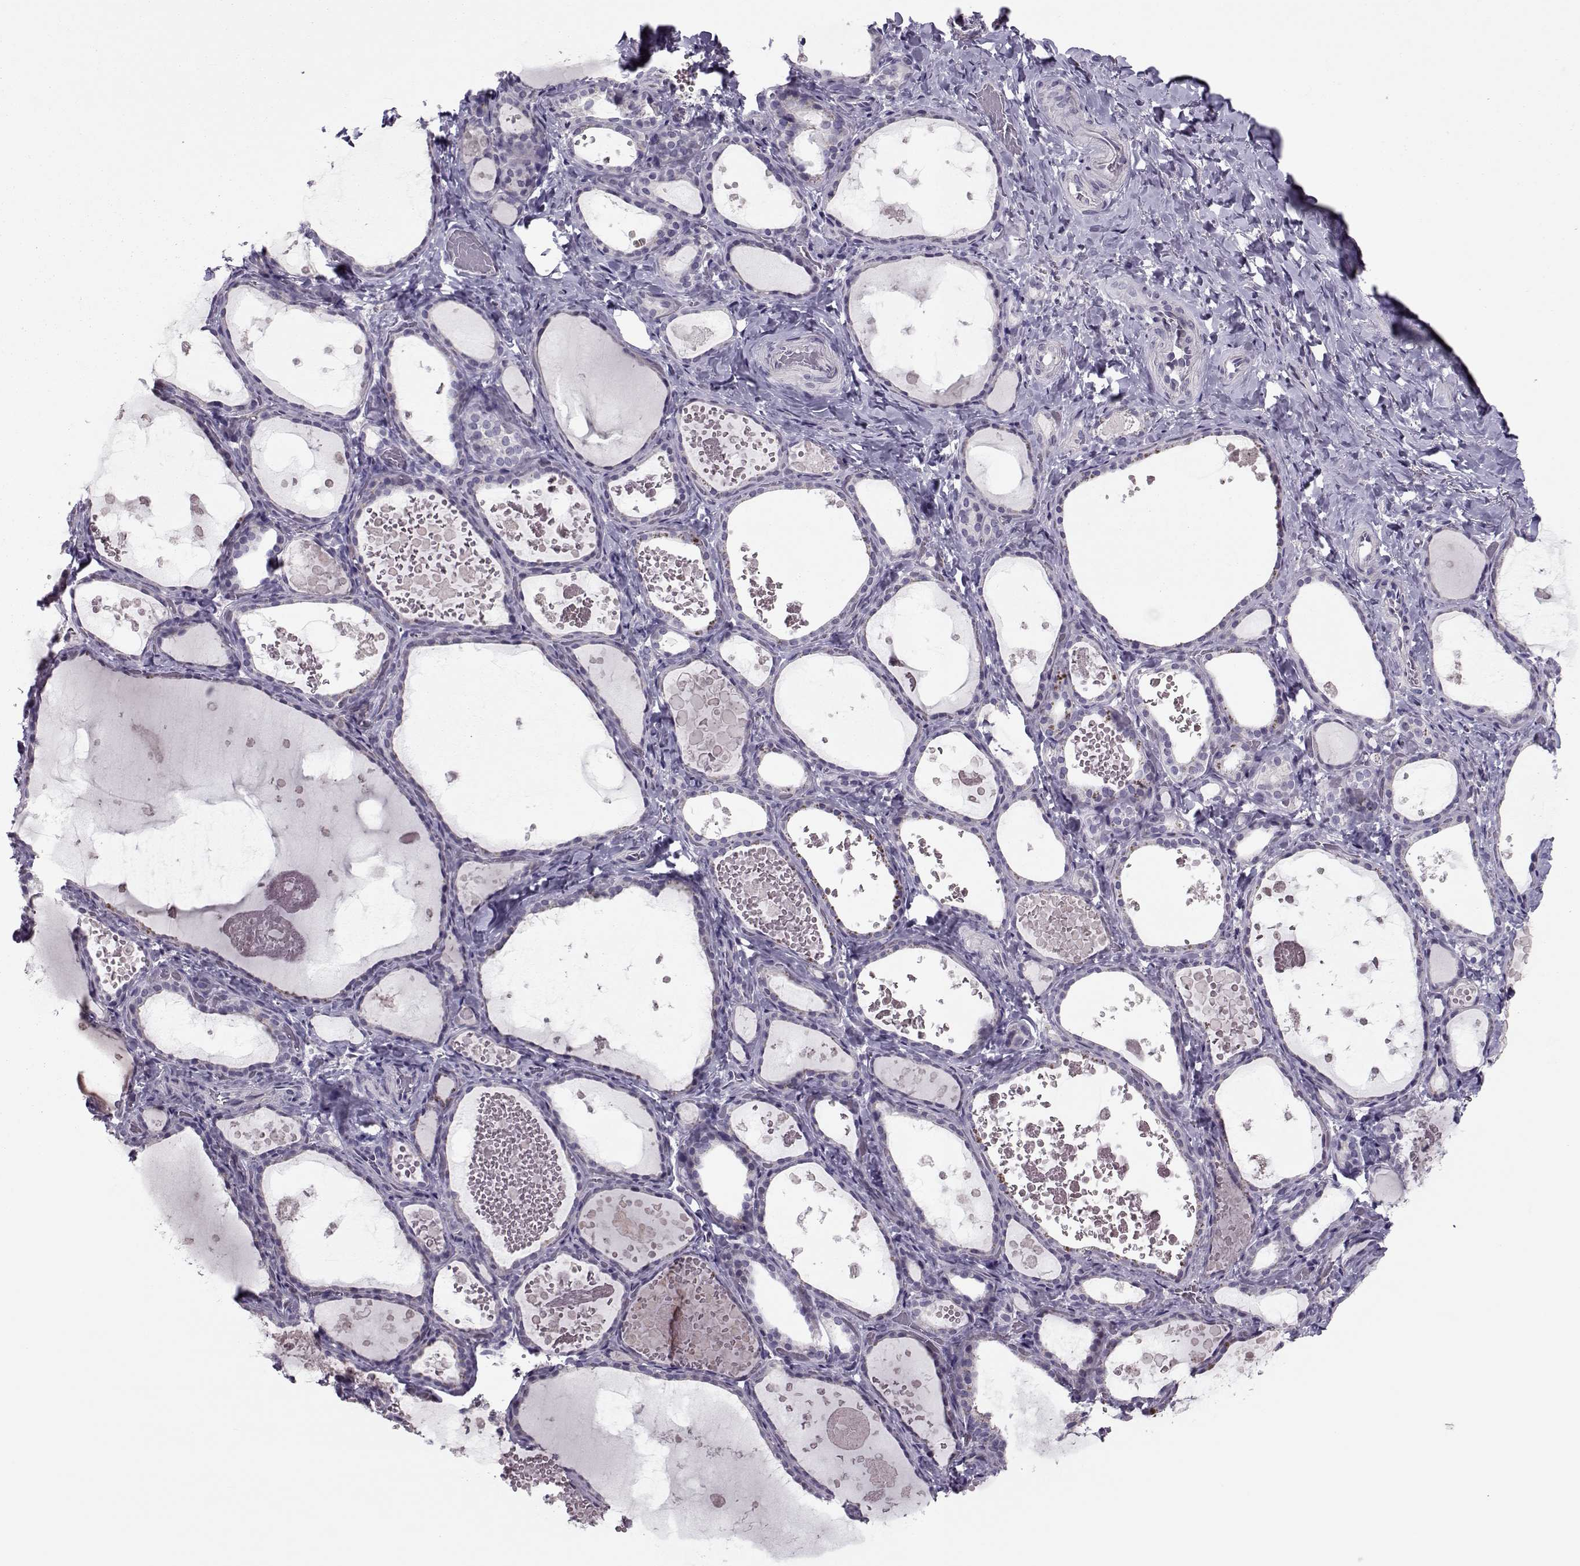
{"staining": {"intensity": "negative", "quantity": "none", "location": "none"}, "tissue": "thyroid gland", "cell_type": "Glandular cells", "image_type": "normal", "snomed": [{"axis": "morphology", "description": "Normal tissue, NOS"}, {"axis": "topography", "description": "Thyroid gland"}], "caption": "IHC histopathology image of normal human thyroid gland stained for a protein (brown), which shows no staining in glandular cells.", "gene": "ASRGL1", "patient": {"sex": "female", "age": 56}}